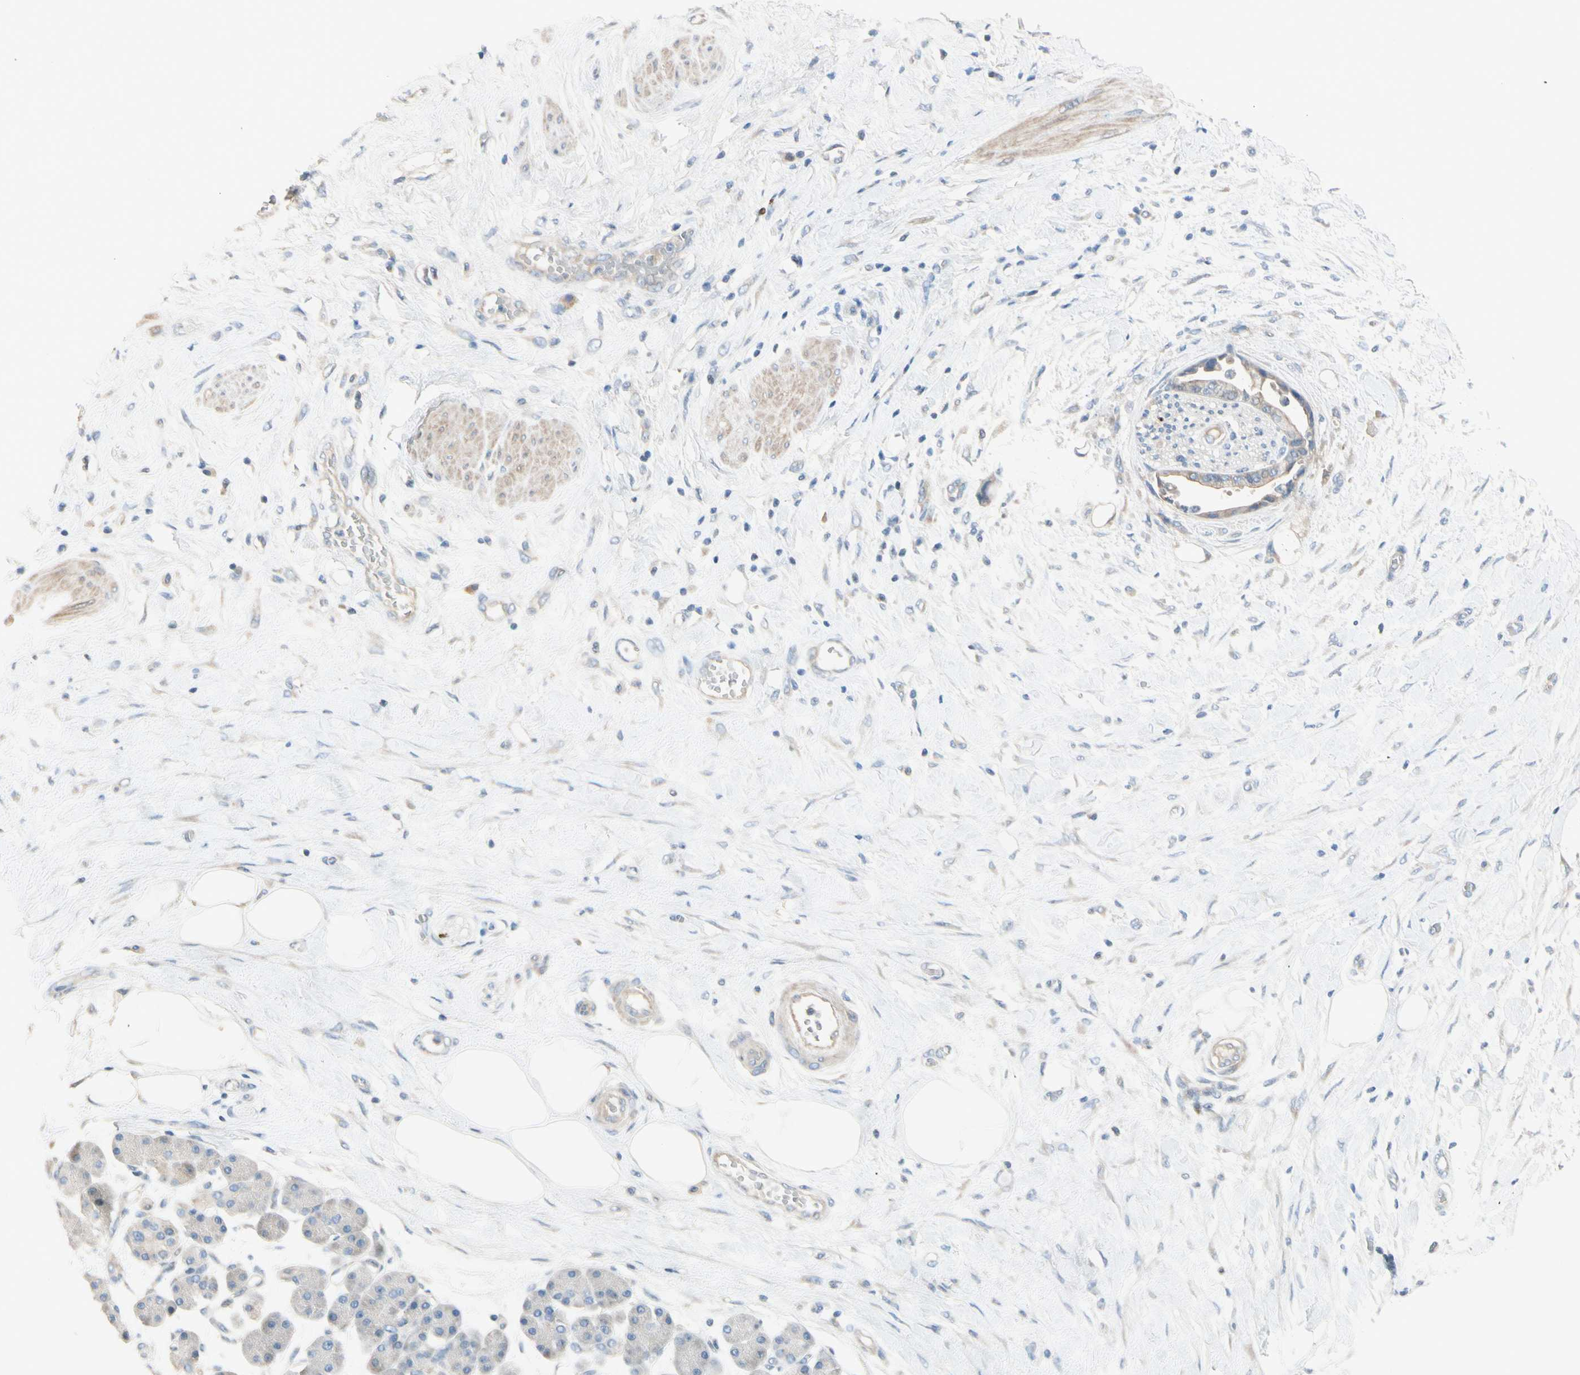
{"staining": {"intensity": "weak", "quantity": ">75%", "location": "cytoplasmic/membranous"}, "tissue": "pancreatic cancer", "cell_type": "Tumor cells", "image_type": "cancer", "snomed": [{"axis": "morphology", "description": "Adenocarcinoma, NOS"}, {"axis": "morphology", "description": "Adenocarcinoma, metastatic, NOS"}, {"axis": "topography", "description": "Lymph node"}, {"axis": "topography", "description": "Pancreas"}, {"axis": "topography", "description": "Duodenum"}], "caption": "Protein expression analysis of human pancreatic metastatic adenocarcinoma reveals weak cytoplasmic/membranous staining in about >75% of tumor cells. (Stains: DAB (3,3'-diaminobenzidine) in brown, nuclei in blue, Microscopy: brightfield microscopy at high magnification).", "gene": "CYP2E1", "patient": {"sex": "female", "age": 64}}